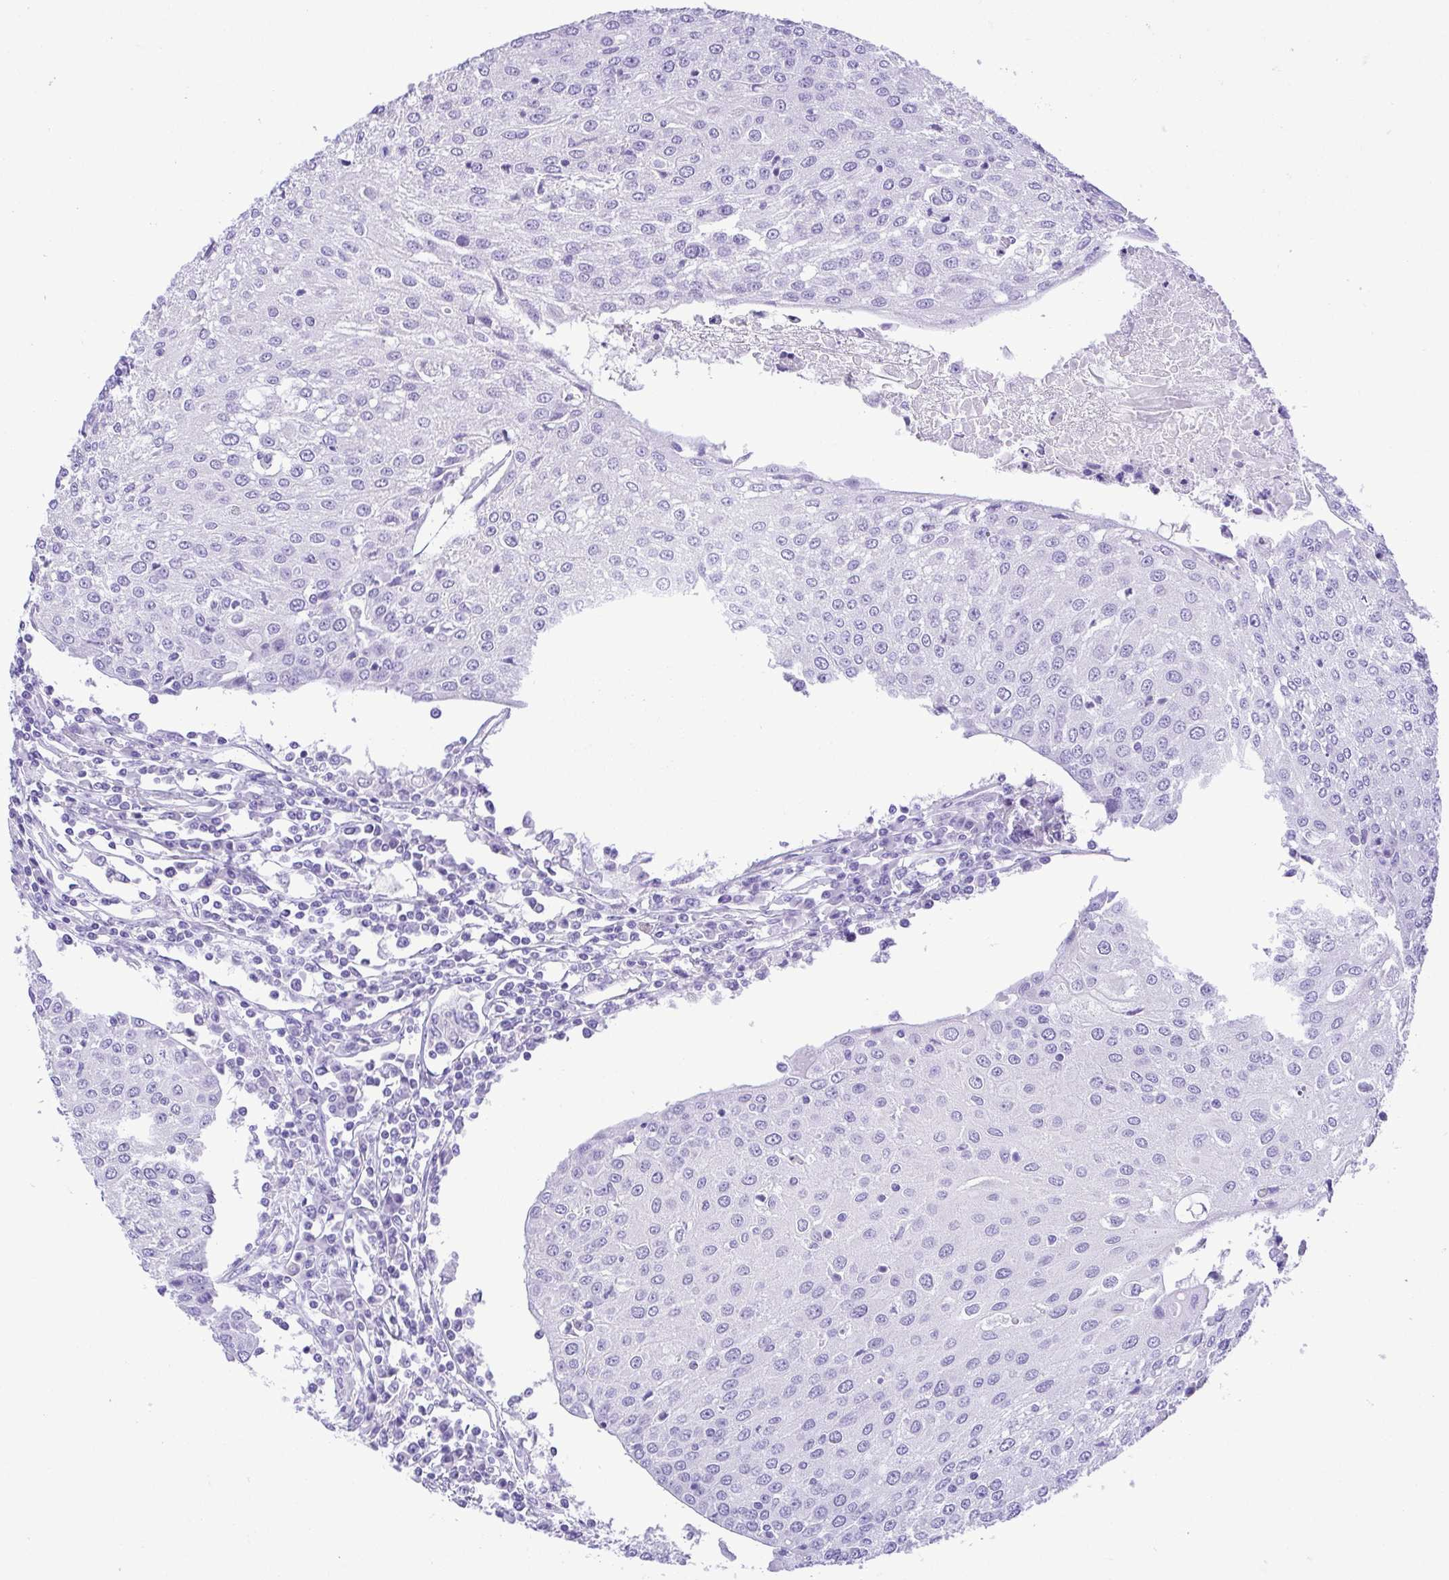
{"staining": {"intensity": "negative", "quantity": "none", "location": "none"}, "tissue": "urothelial cancer", "cell_type": "Tumor cells", "image_type": "cancer", "snomed": [{"axis": "morphology", "description": "Urothelial carcinoma, High grade"}, {"axis": "topography", "description": "Urinary bladder"}], "caption": "IHC image of human urothelial cancer stained for a protein (brown), which shows no positivity in tumor cells.", "gene": "CDSN", "patient": {"sex": "female", "age": 85}}